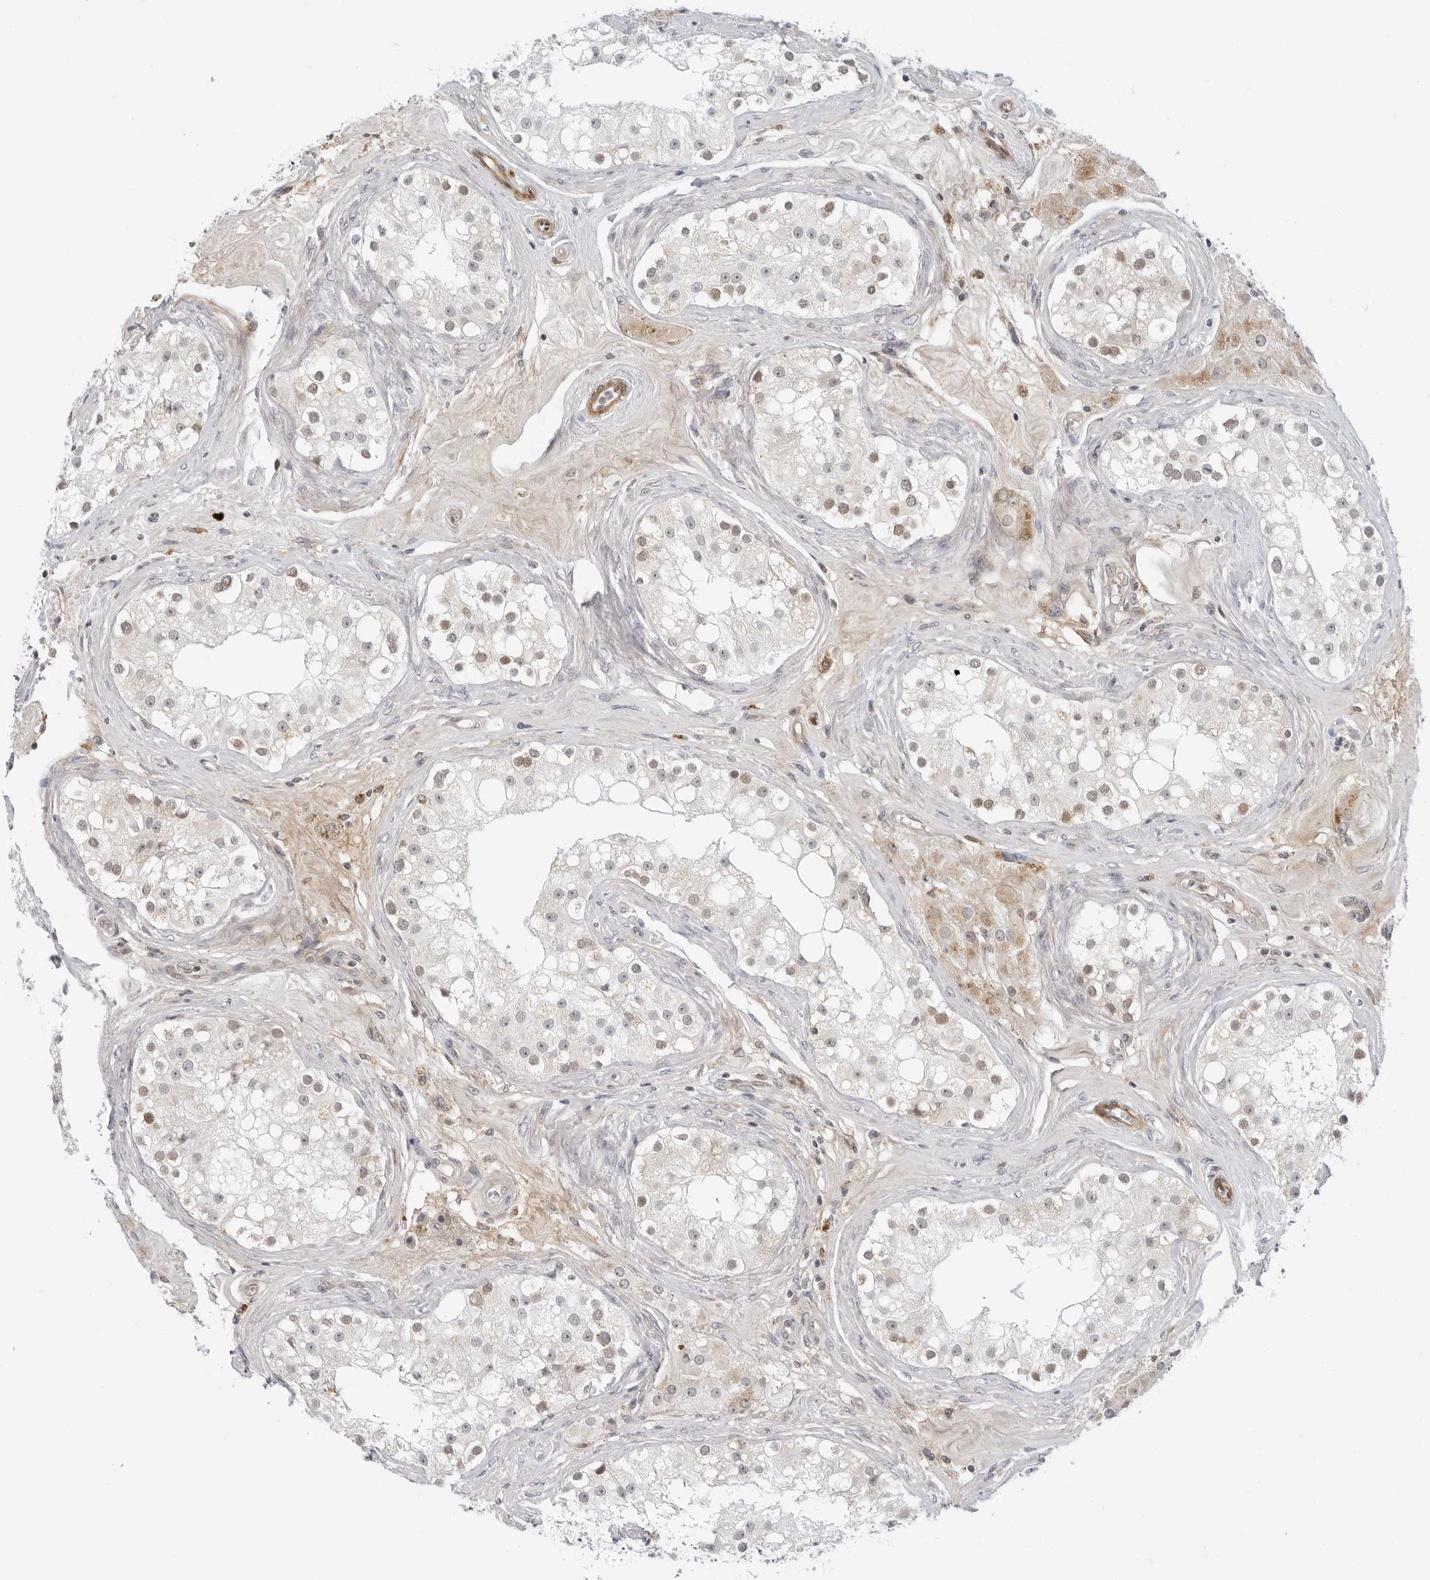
{"staining": {"intensity": "moderate", "quantity": "<25%", "location": "nuclear"}, "tissue": "testis", "cell_type": "Cells in seminiferous ducts", "image_type": "normal", "snomed": [{"axis": "morphology", "description": "Normal tissue, NOS"}, {"axis": "topography", "description": "Testis"}], "caption": "Immunohistochemistry (IHC) photomicrograph of normal human testis stained for a protein (brown), which displays low levels of moderate nuclear expression in about <25% of cells in seminiferous ducts.", "gene": "SUGCT", "patient": {"sex": "male", "age": 84}}